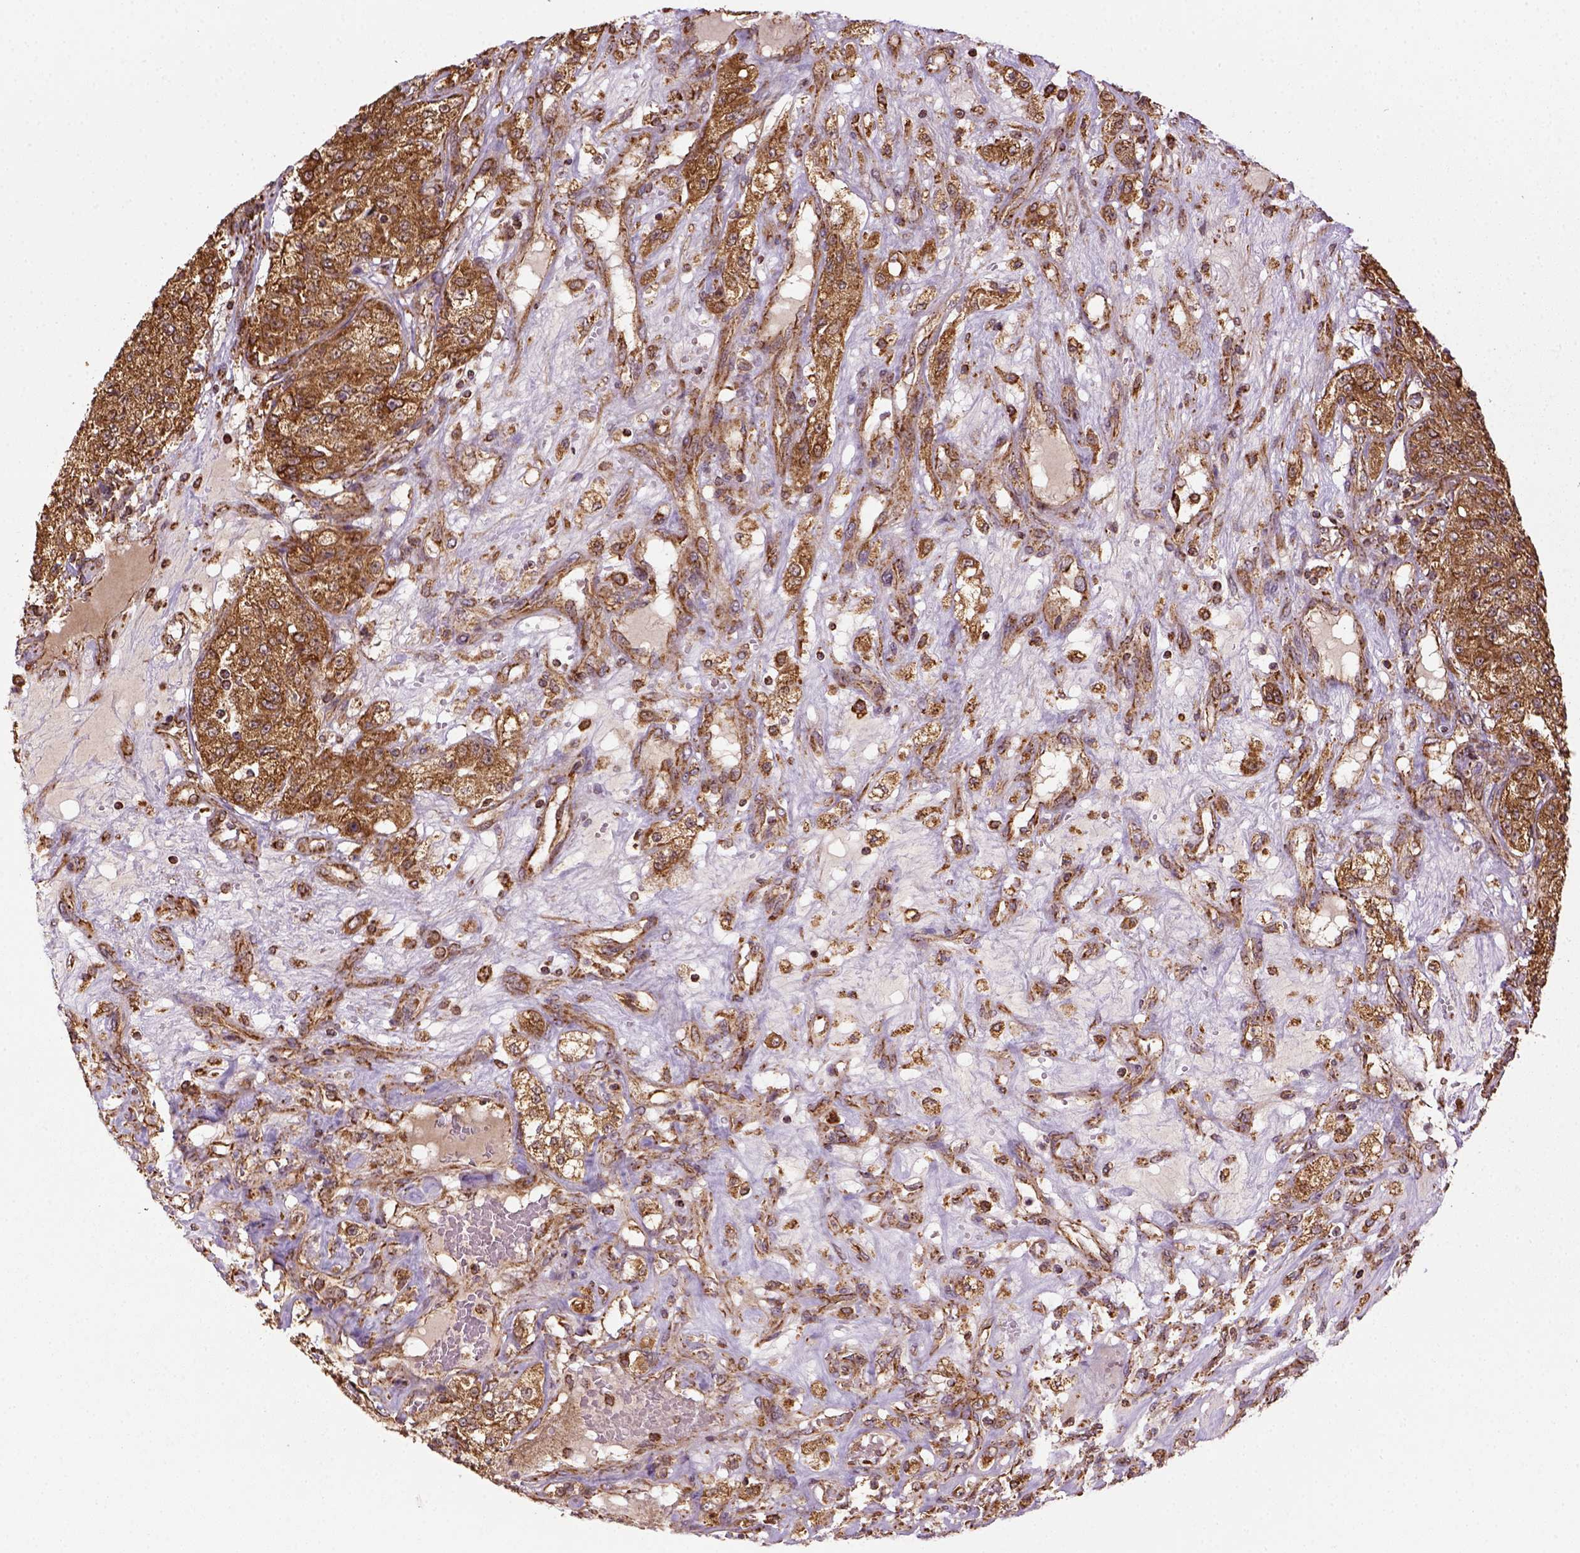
{"staining": {"intensity": "moderate", "quantity": ">75%", "location": "cytoplasmic/membranous"}, "tissue": "renal cancer", "cell_type": "Tumor cells", "image_type": "cancer", "snomed": [{"axis": "morphology", "description": "Adenocarcinoma, NOS"}, {"axis": "topography", "description": "Kidney"}], "caption": "Moderate cytoplasmic/membranous expression is appreciated in about >75% of tumor cells in adenocarcinoma (renal).", "gene": "MAPK8IP3", "patient": {"sex": "female", "age": 63}}